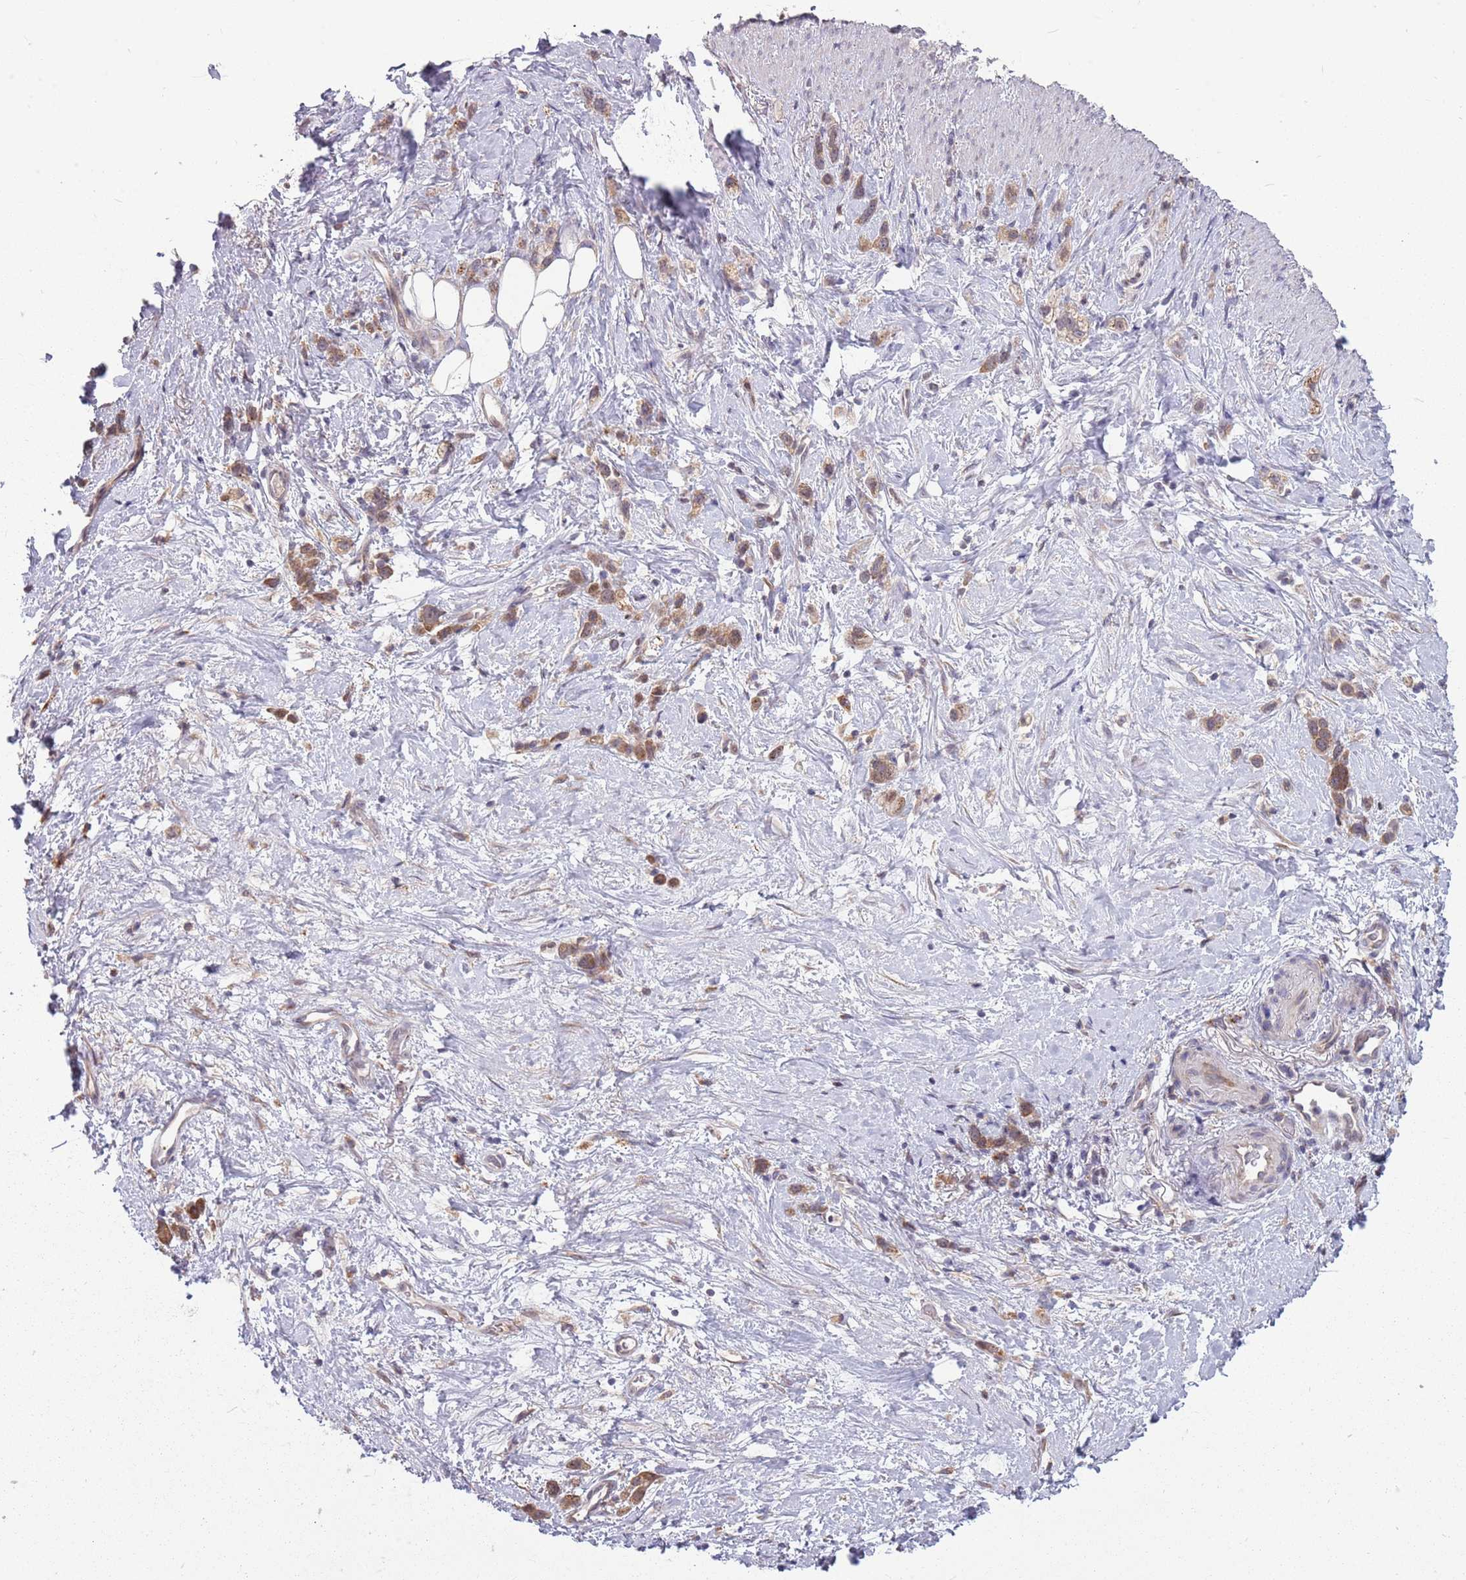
{"staining": {"intensity": "moderate", "quantity": ">75%", "location": "cytoplasmic/membranous"}, "tissue": "stomach cancer", "cell_type": "Tumor cells", "image_type": "cancer", "snomed": [{"axis": "morphology", "description": "Adenocarcinoma, NOS"}, {"axis": "topography", "description": "Stomach"}], "caption": "This is a histology image of immunohistochemistry staining of stomach cancer (adenocarcinoma), which shows moderate positivity in the cytoplasmic/membranous of tumor cells.", "gene": "PPP1R27", "patient": {"sex": "female", "age": 65}}